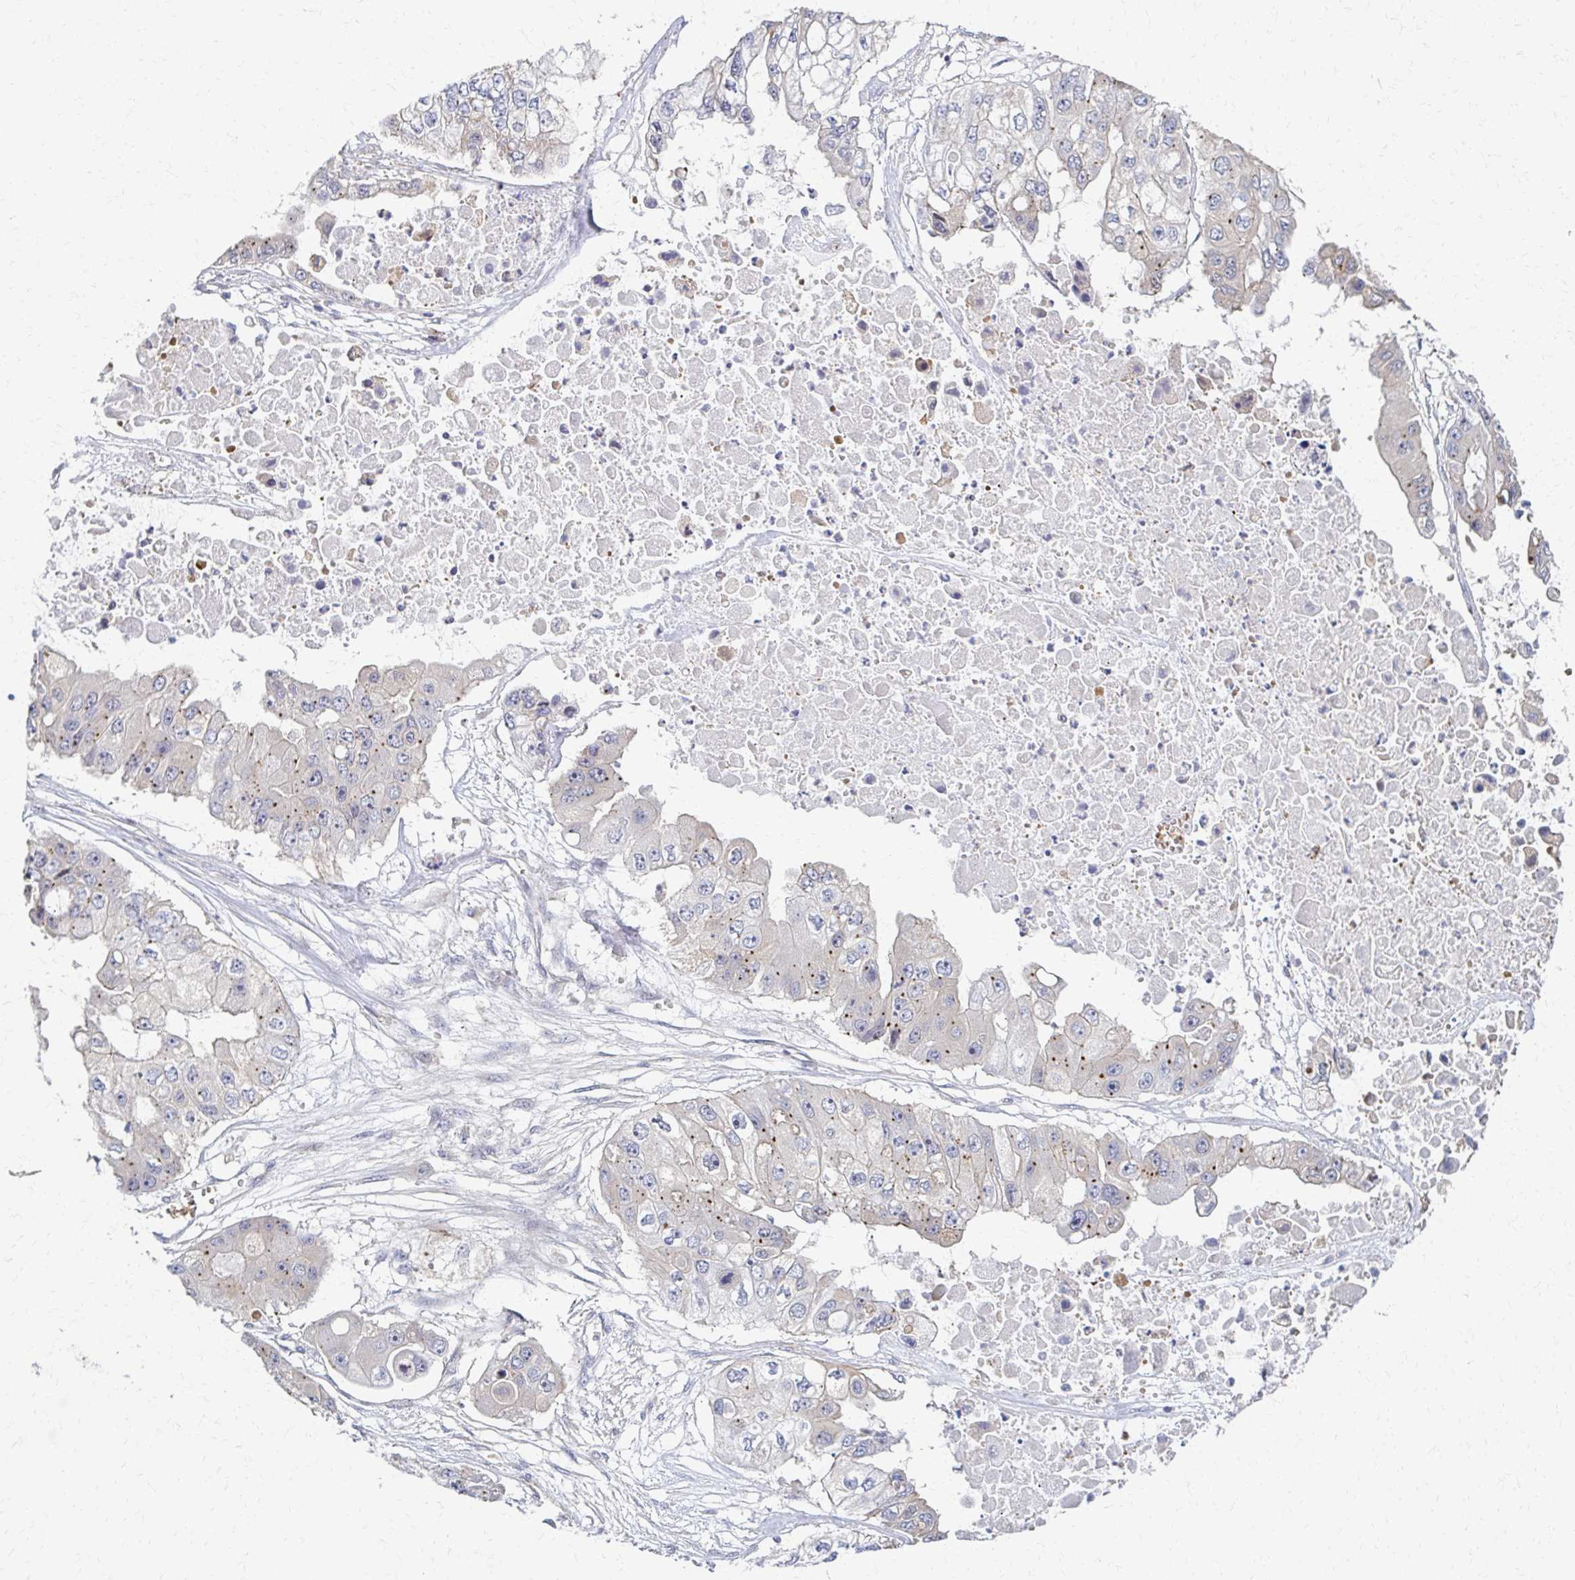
{"staining": {"intensity": "weak", "quantity": "<25%", "location": "cytoplasmic/membranous"}, "tissue": "ovarian cancer", "cell_type": "Tumor cells", "image_type": "cancer", "snomed": [{"axis": "morphology", "description": "Cystadenocarcinoma, serous, NOS"}, {"axis": "topography", "description": "Ovary"}], "caption": "Immunohistochemistry of human ovarian cancer shows no positivity in tumor cells. The staining is performed using DAB brown chromogen with nuclei counter-stained in using hematoxylin.", "gene": "SKA2", "patient": {"sex": "female", "age": 56}}